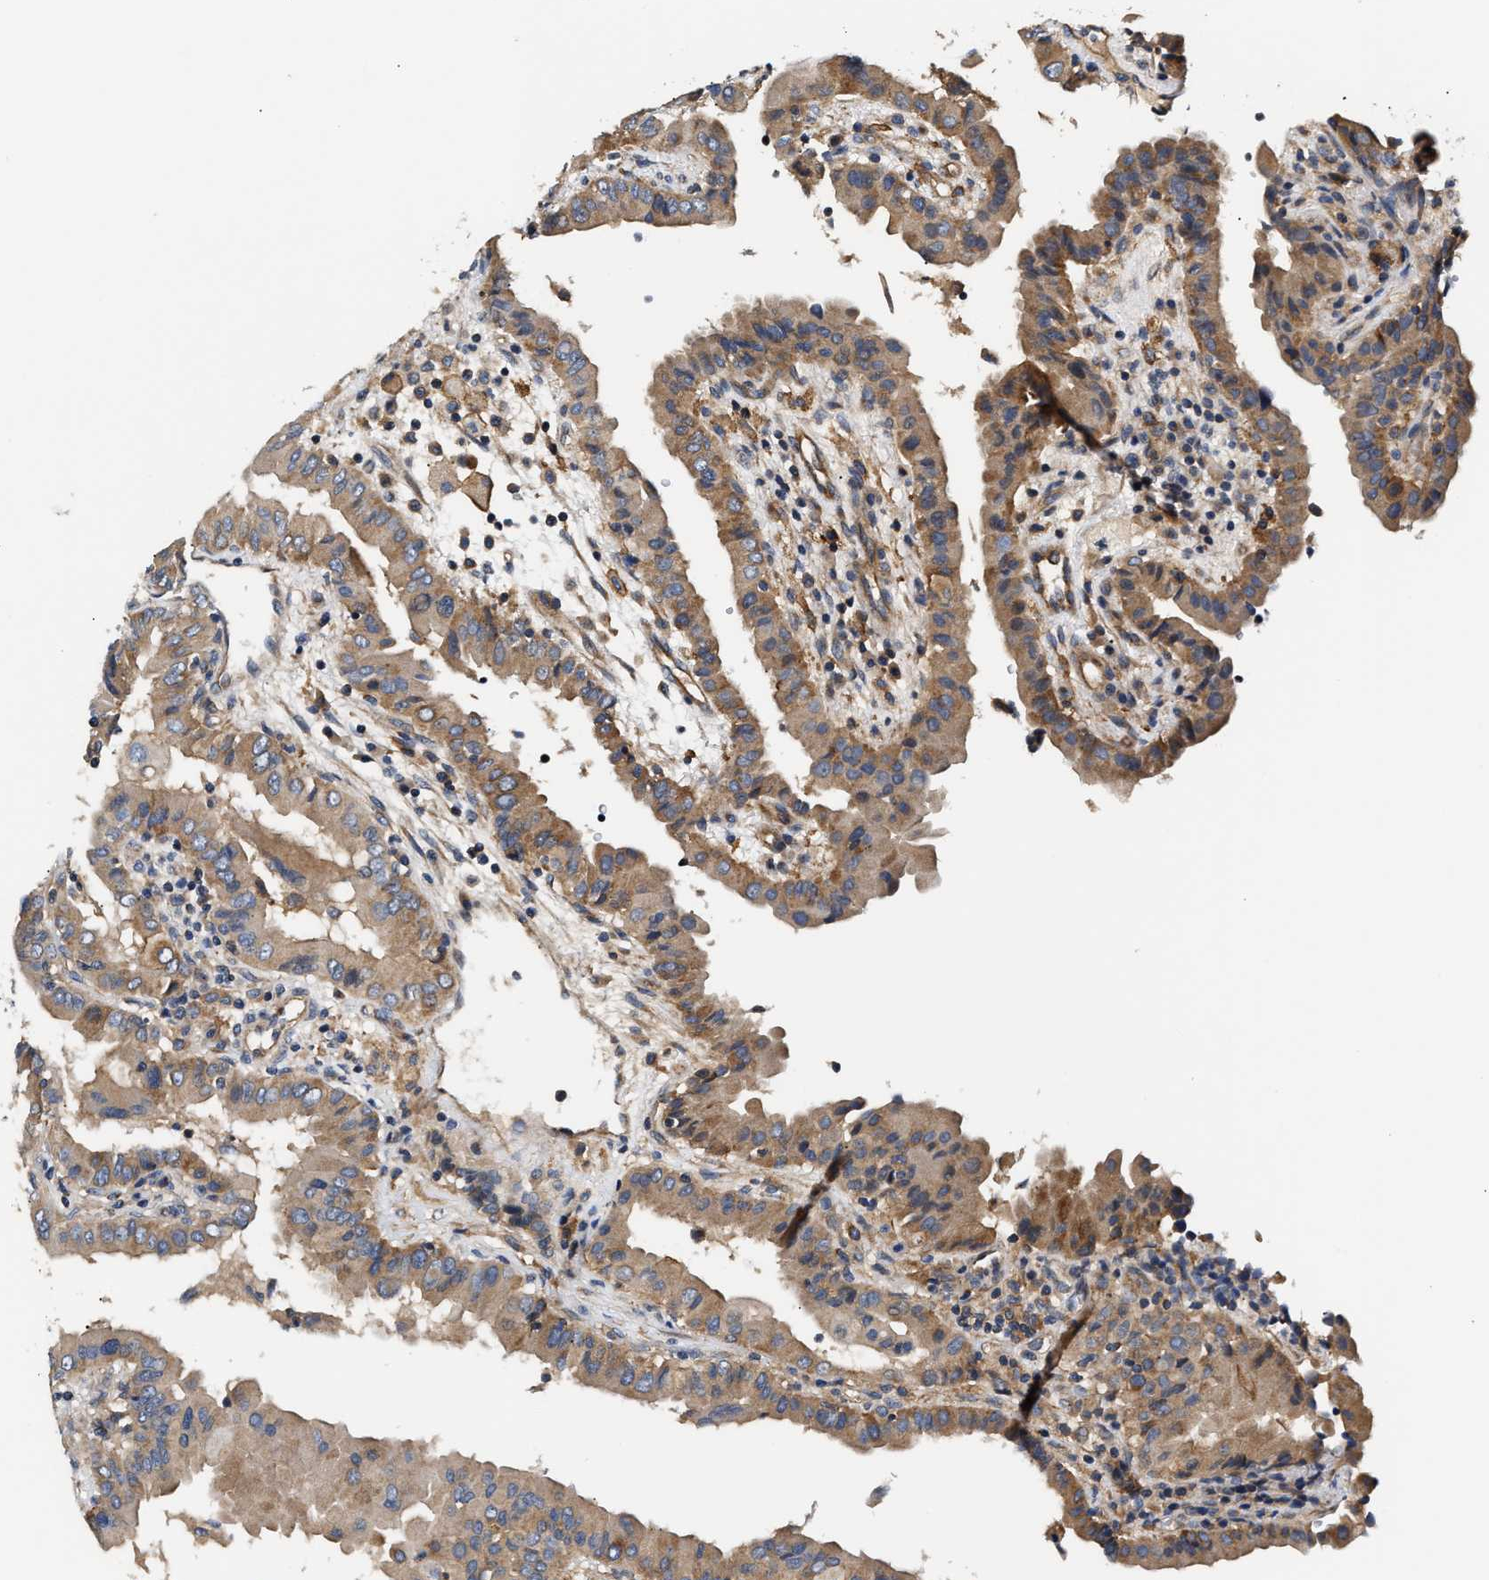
{"staining": {"intensity": "moderate", "quantity": ">75%", "location": "cytoplasmic/membranous"}, "tissue": "thyroid cancer", "cell_type": "Tumor cells", "image_type": "cancer", "snomed": [{"axis": "morphology", "description": "Papillary adenocarcinoma, NOS"}, {"axis": "topography", "description": "Thyroid gland"}], "caption": "Tumor cells reveal moderate cytoplasmic/membranous positivity in about >75% of cells in papillary adenocarcinoma (thyroid).", "gene": "TEX2", "patient": {"sex": "male", "age": 33}}